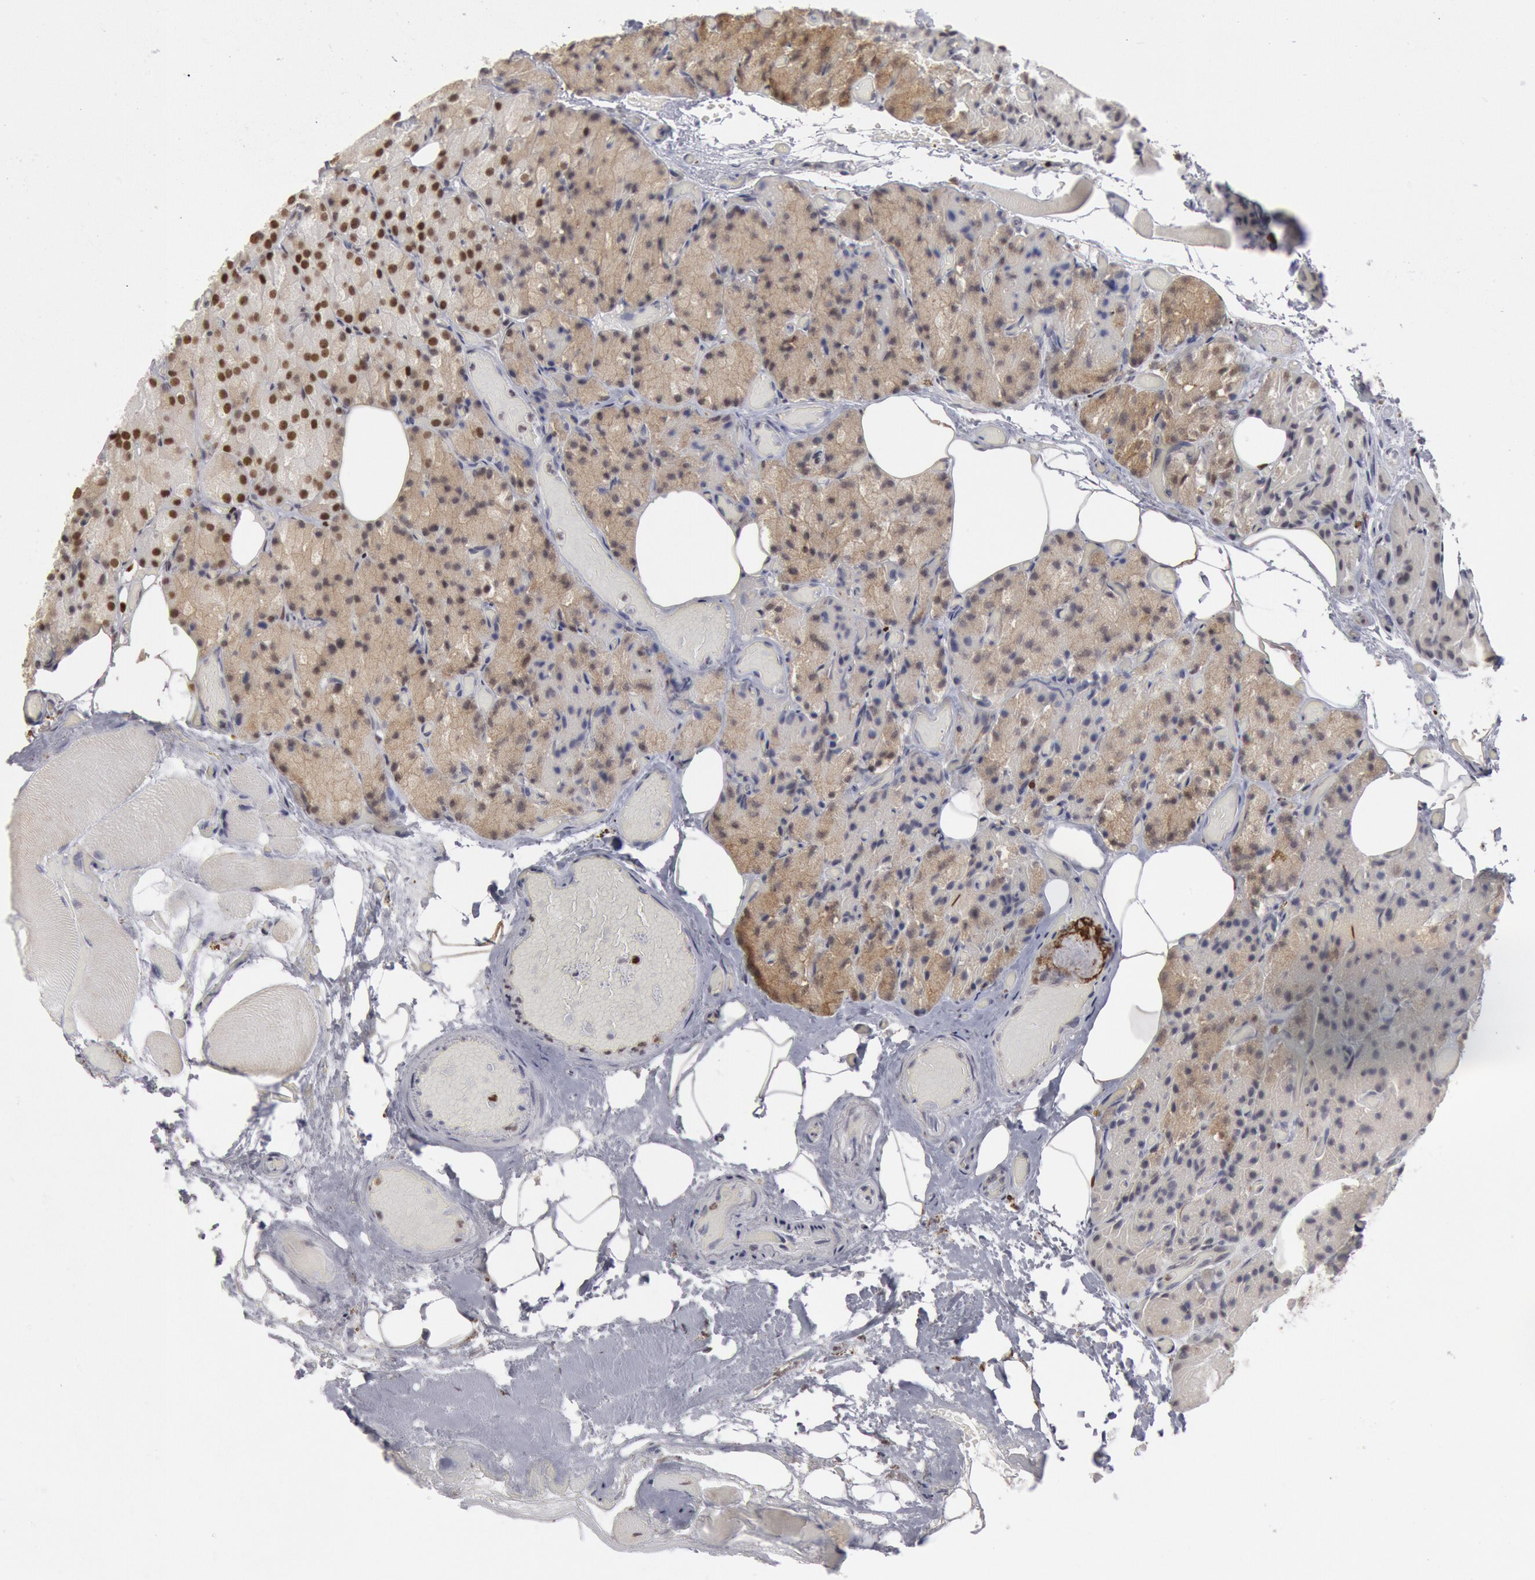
{"staining": {"intensity": "moderate", "quantity": ">75%", "location": "cytoplasmic/membranous,nuclear"}, "tissue": "parathyroid gland", "cell_type": "Glandular cells", "image_type": "normal", "snomed": [{"axis": "morphology", "description": "Normal tissue, NOS"}, {"axis": "topography", "description": "Skeletal muscle"}, {"axis": "topography", "description": "Parathyroid gland"}], "caption": "Immunohistochemistry (IHC) image of normal human parathyroid gland stained for a protein (brown), which displays medium levels of moderate cytoplasmic/membranous,nuclear staining in about >75% of glandular cells.", "gene": "SUB1", "patient": {"sex": "female", "age": 37}}